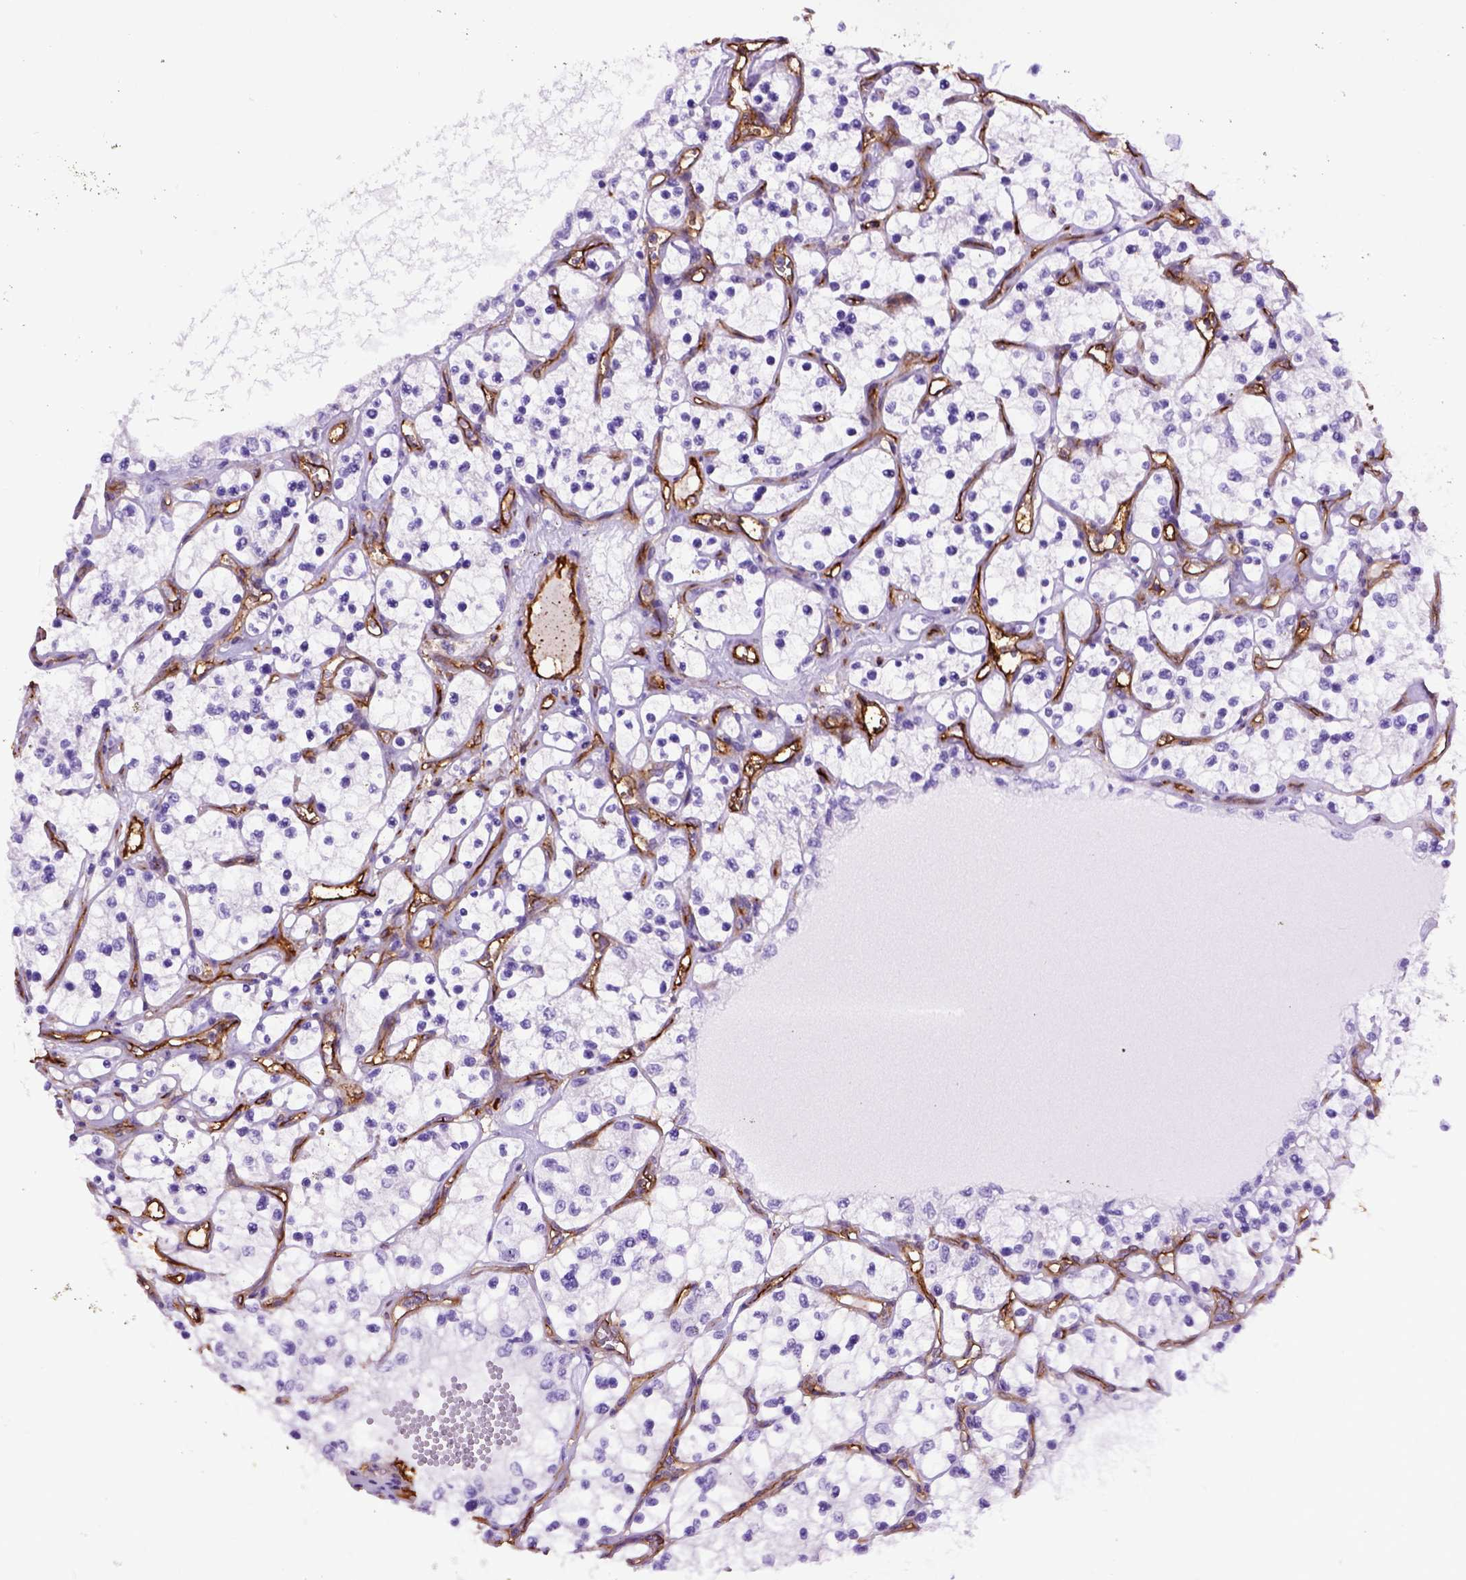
{"staining": {"intensity": "negative", "quantity": "none", "location": "none"}, "tissue": "renal cancer", "cell_type": "Tumor cells", "image_type": "cancer", "snomed": [{"axis": "morphology", "description": "Adenocarcinoma, NOS"}, {"axis": "topography", "description": "Kidney"}], "caption": "The histopathology image demonstrates no significant expression in tumor cells of renal adenocarcinoma. Nuclei are stained in blue.", "gene": "ENG", "patient": {"sex": "female", "age": 69}}